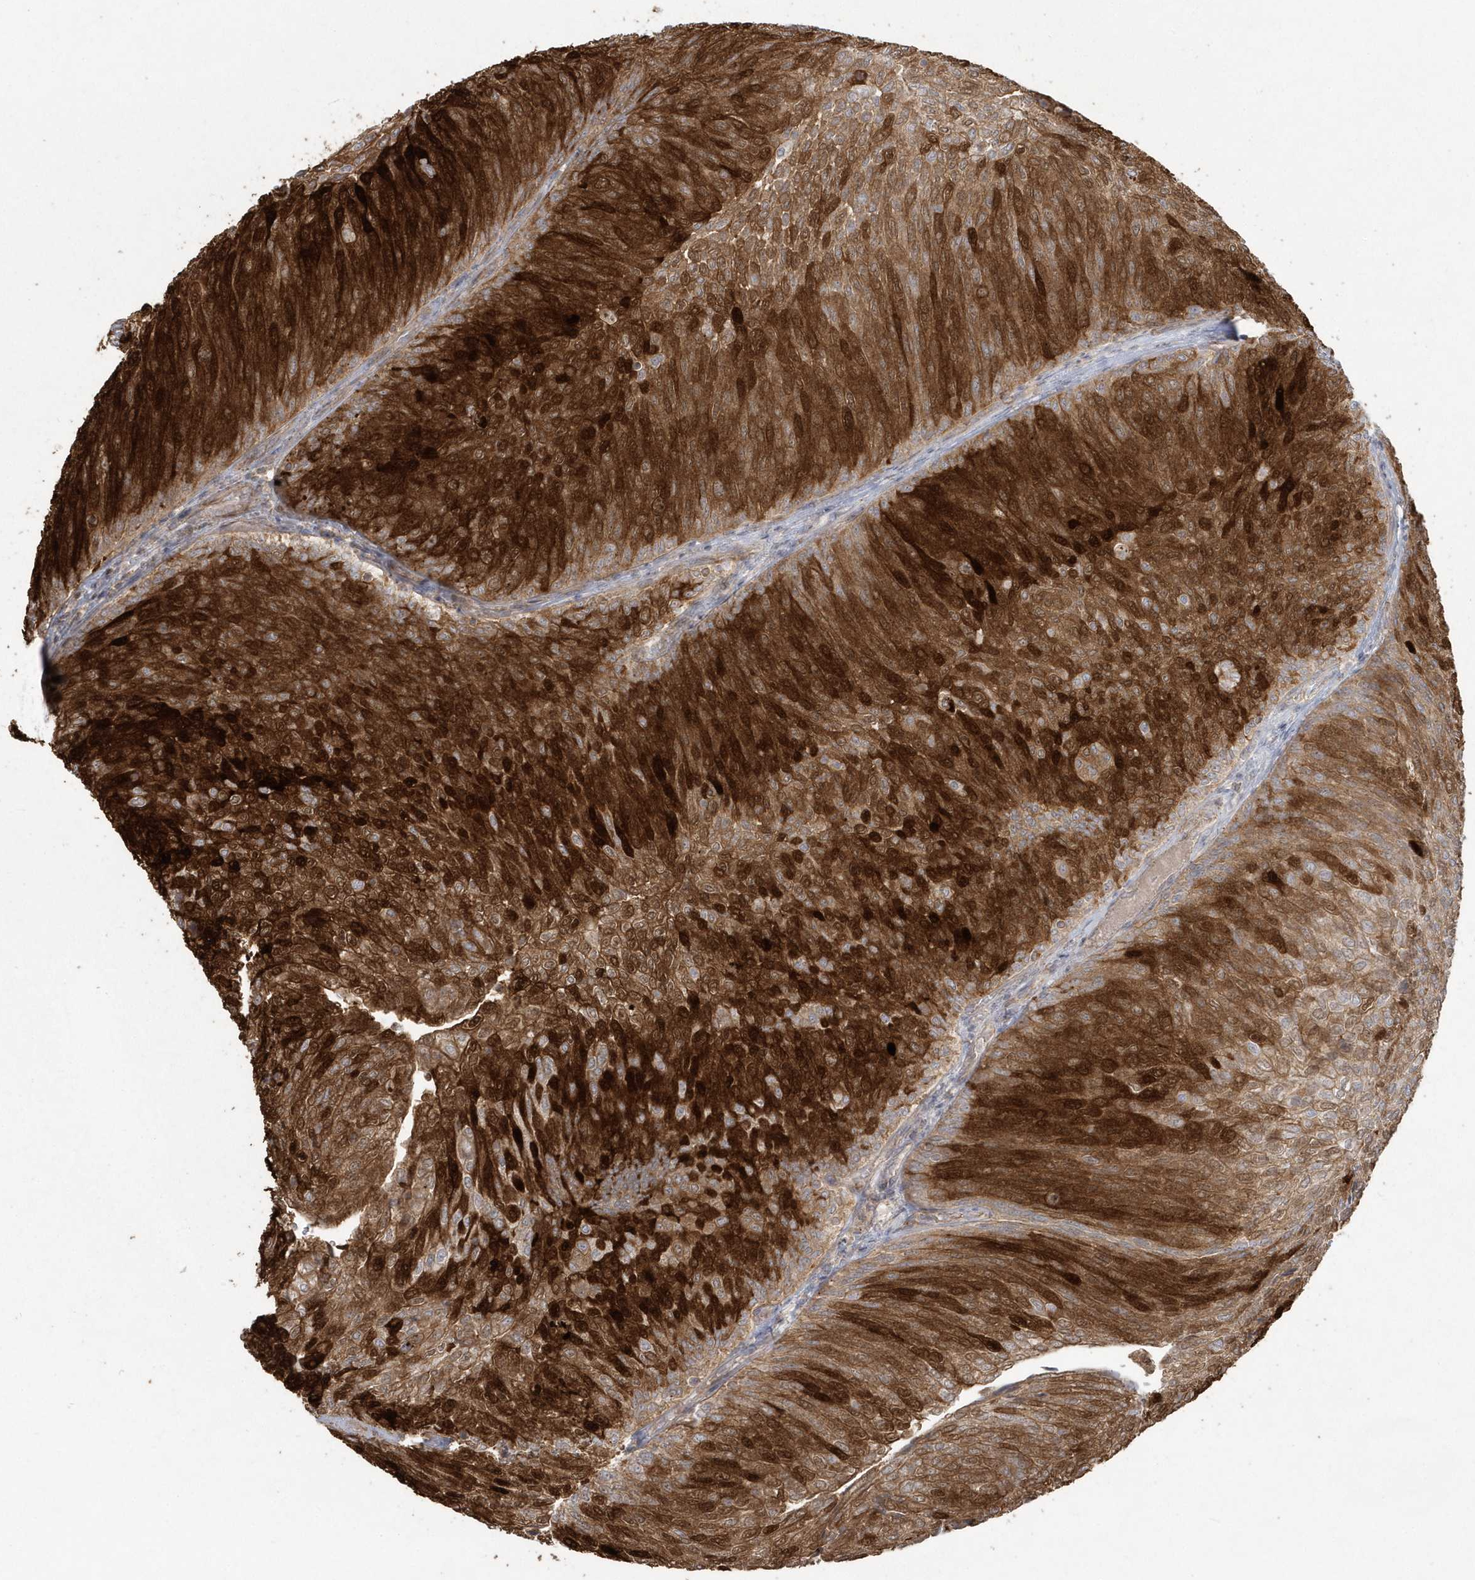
{"staining": {"intensity": "strong", "quantity": ">75%", "location": "cytoplasmic/membranous,nuclear"}, "tissue": "urothelial cancer", "cell_type": "Tumor cells", "image_type": "cancer", "snomed": [{"axis": "morphology", "description": "Urothelial carcinoma, Low grade"}, {"axis": "topography", "description": "Urinary bladder"}], "caption": "Human urothelial cancer stained for a protein (brown) exhibits strong cytoplasmic/membranous and nuclear positive positivity in about >75% of tumor cells.", "gene": "ARMC8", "patient": {"sex": "female", "age": 79}}